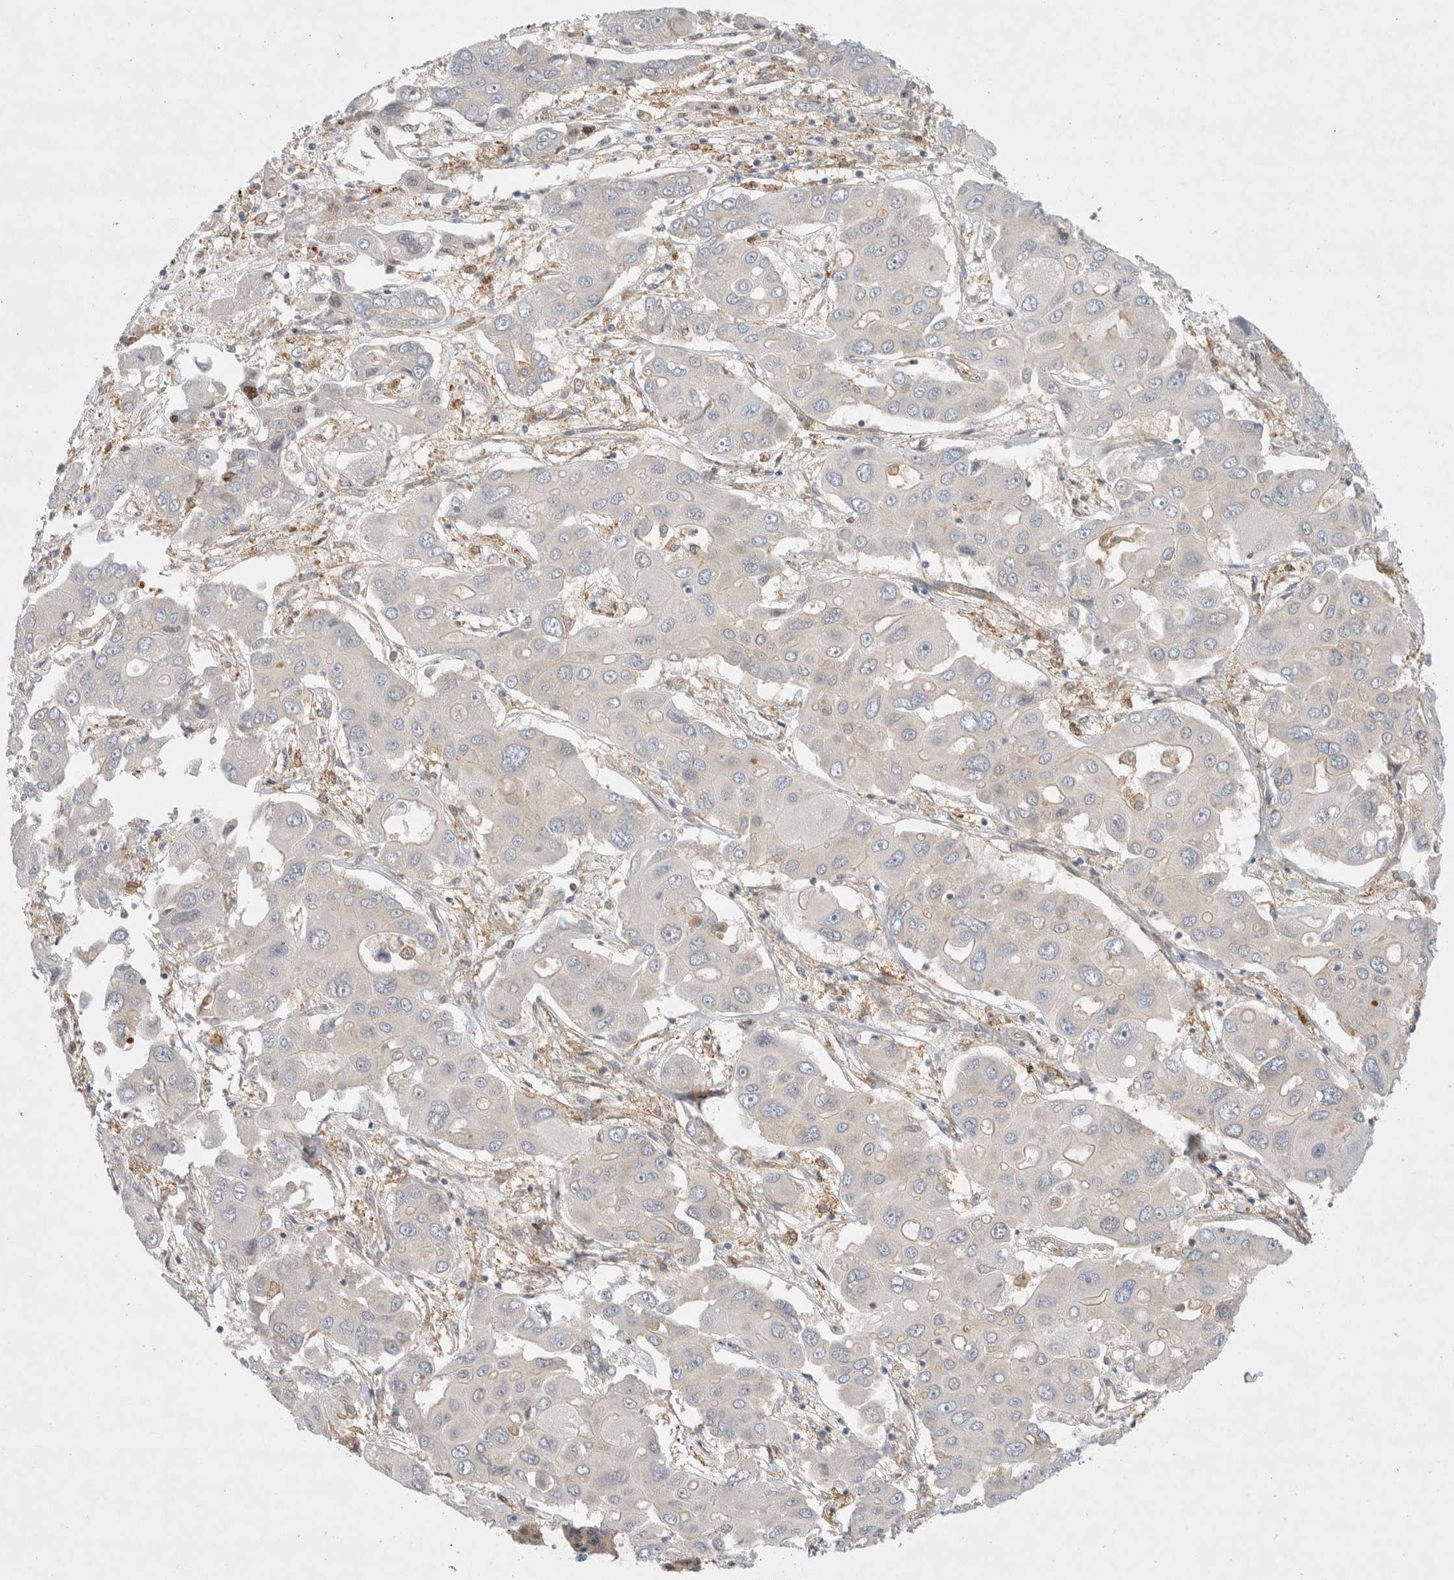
{"staining": {"intensity": "negative", "quantity": "none", "location": "none"}, "tissue": "liver cancer", "cell_type": "Tumor cells", "image_type": "cancer", "snomed": [{"axis": "morphology", "description": "Cholangiocarcinoma"}, {"axis": "topography", "description": "Liver"}], "caption": "The IHC image has no significant staining in tumor cells of liver cholangiocarcinoma tissue.", "gene": "CDCA7L", "patient": {"sex": "male", "age": 67}}